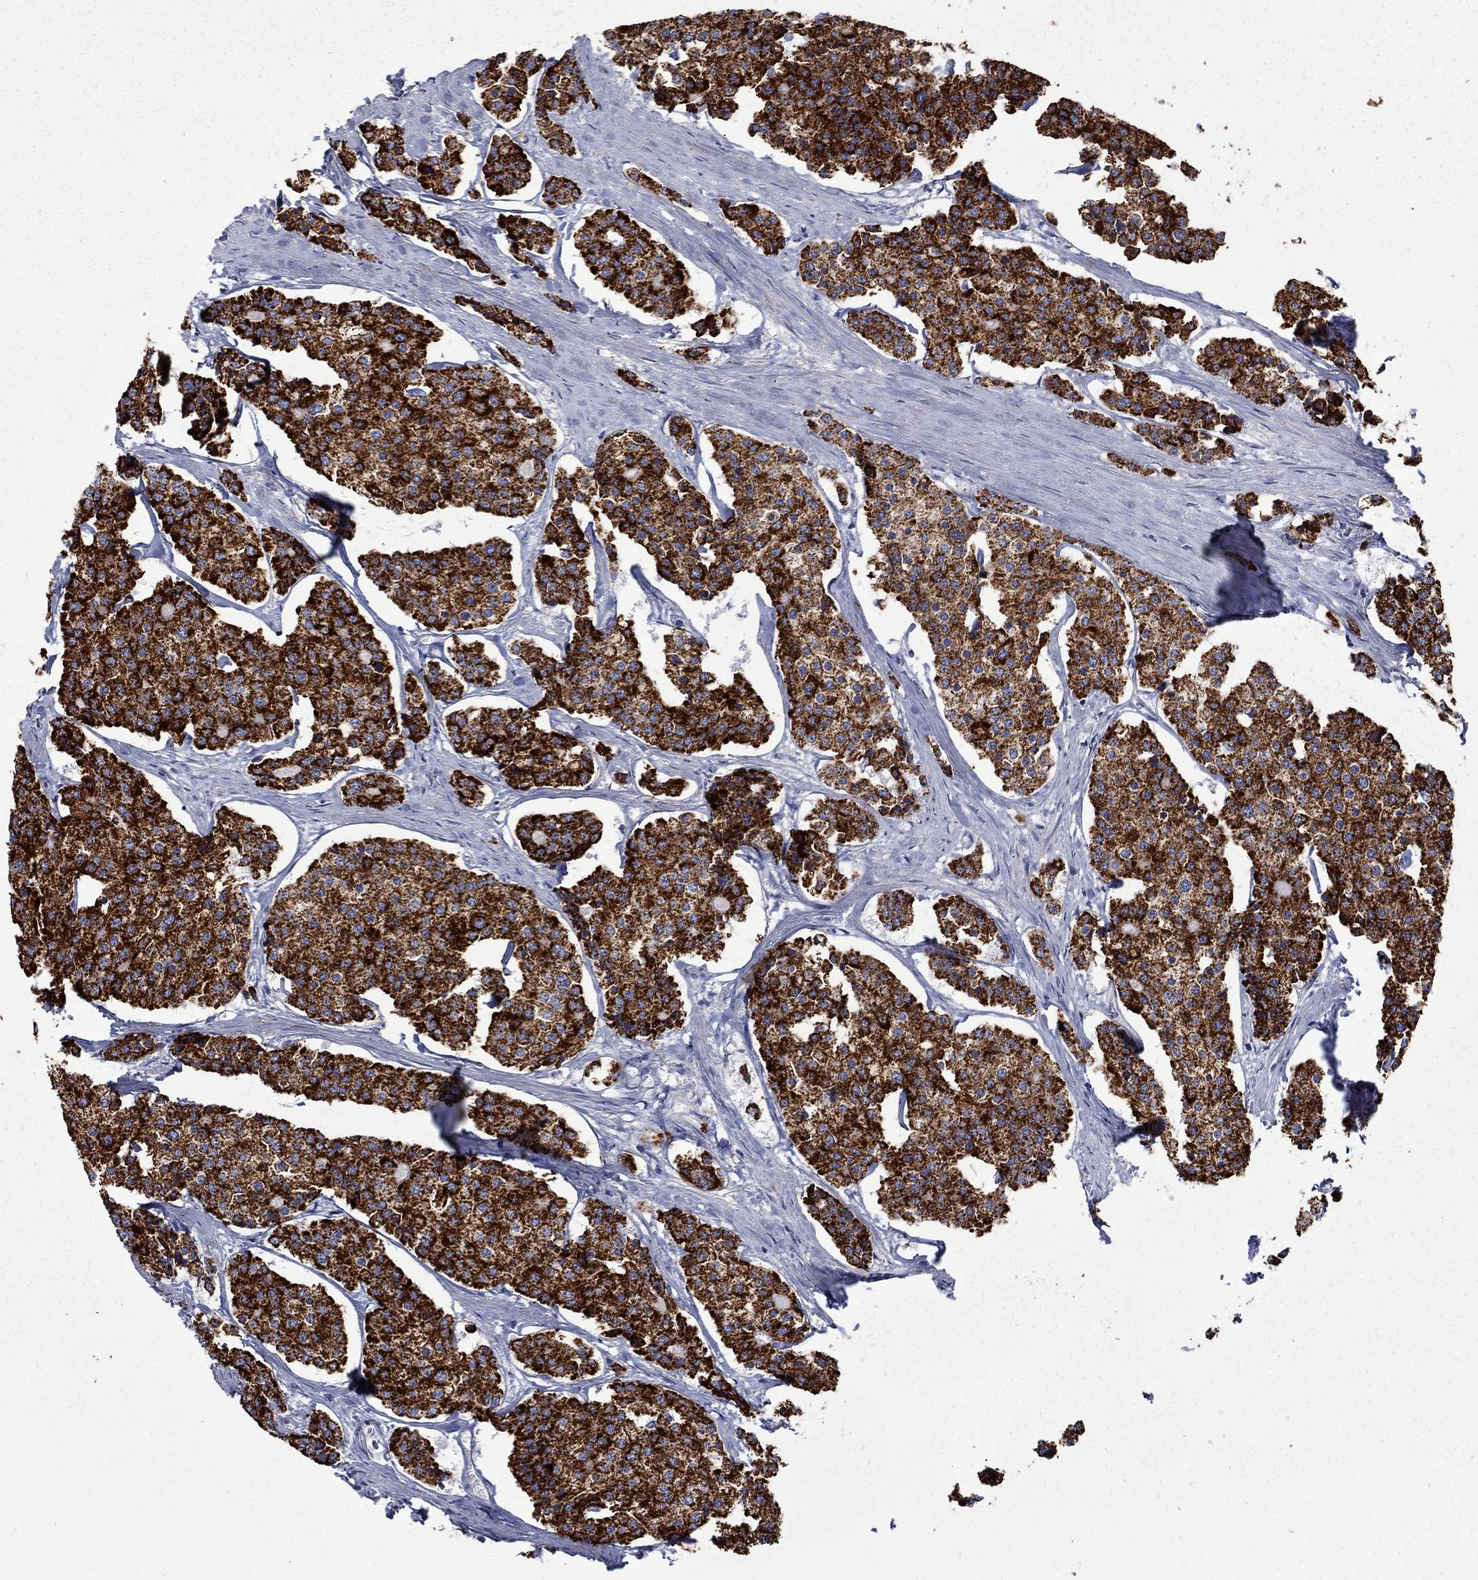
{"staining": {"intensity": "strong", "quantity": ">75%", "location": "cytoplasmic/membranous"}, "tissue": "carcinoid", "cell_type": "Tumor cells", "image_type": "cancer", "snomed": [{"axis": "morphology", "description": "Carcinoid, malignant, NOS"}, {"axis": "topography", "description": "Small intestine"}], "caption": "This image demonstrates immunohistochemistry staining of carcinoid (malignant), with high strong cytoplasmic/membranous positivity in approximately >75% of tumor cells.", "gene": "CISD1", "patient": {"sex": "female", "age": 65}}